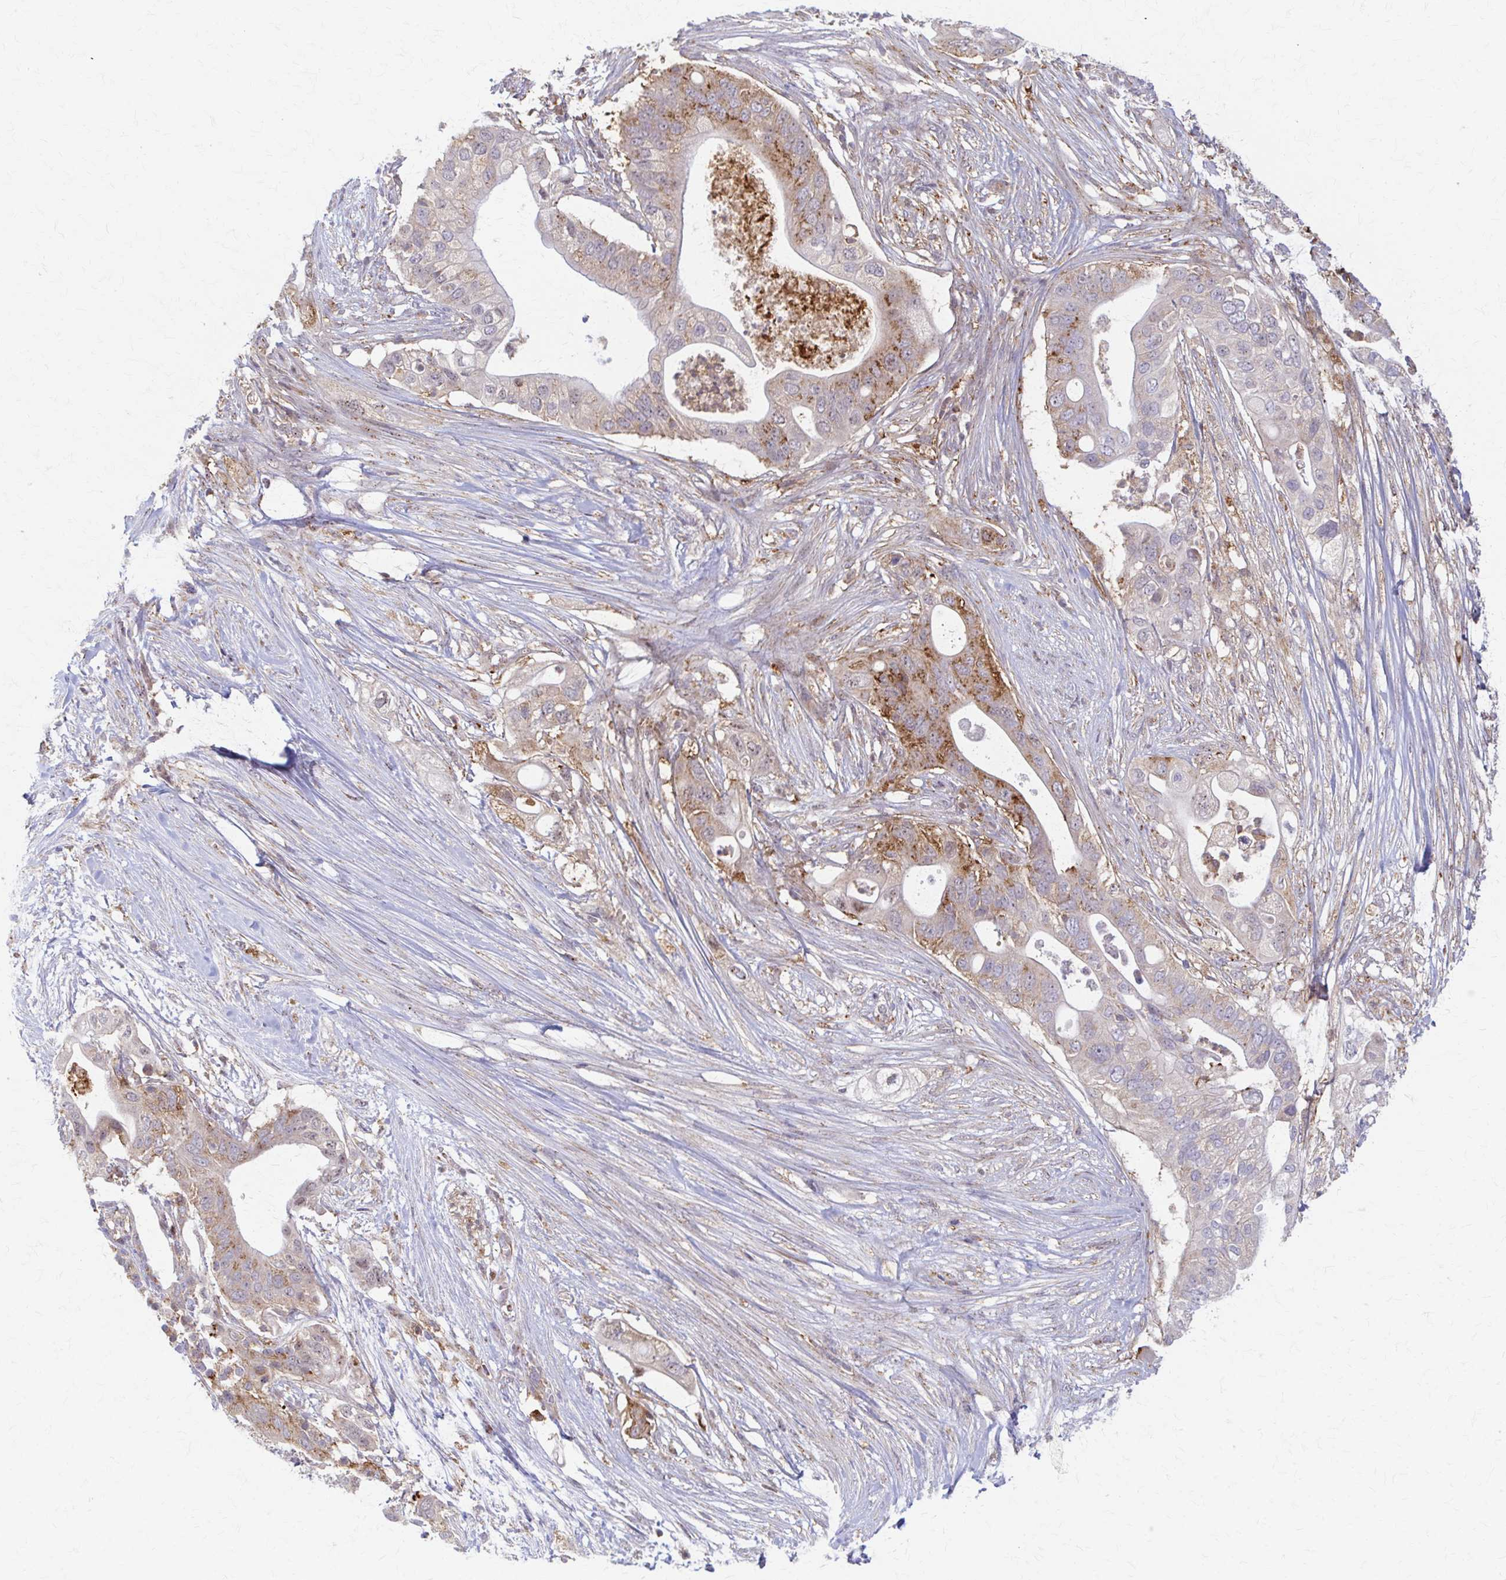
{"staining": {"intensity": "moderate", "quantity": "25%-75%", "location": "cytoplasmic/membranous"}, "tissue": "pancreatic cancer", "cell_type": "Tumor cells", "image_type": "cancer", "snomed": [{"axis": "morphology", "description": "Adenocarcinoma, NOS"}, {"axis": "topography", "description": "Pancreas"}], "caption": "A brown stain shows moderate cytoplasmic/membranous positivity of a protein in pancreatic adenocarcinoma tumor cells.", "gene": "ARHGAP35", "patient": {"sex": "female", "age": 72}}